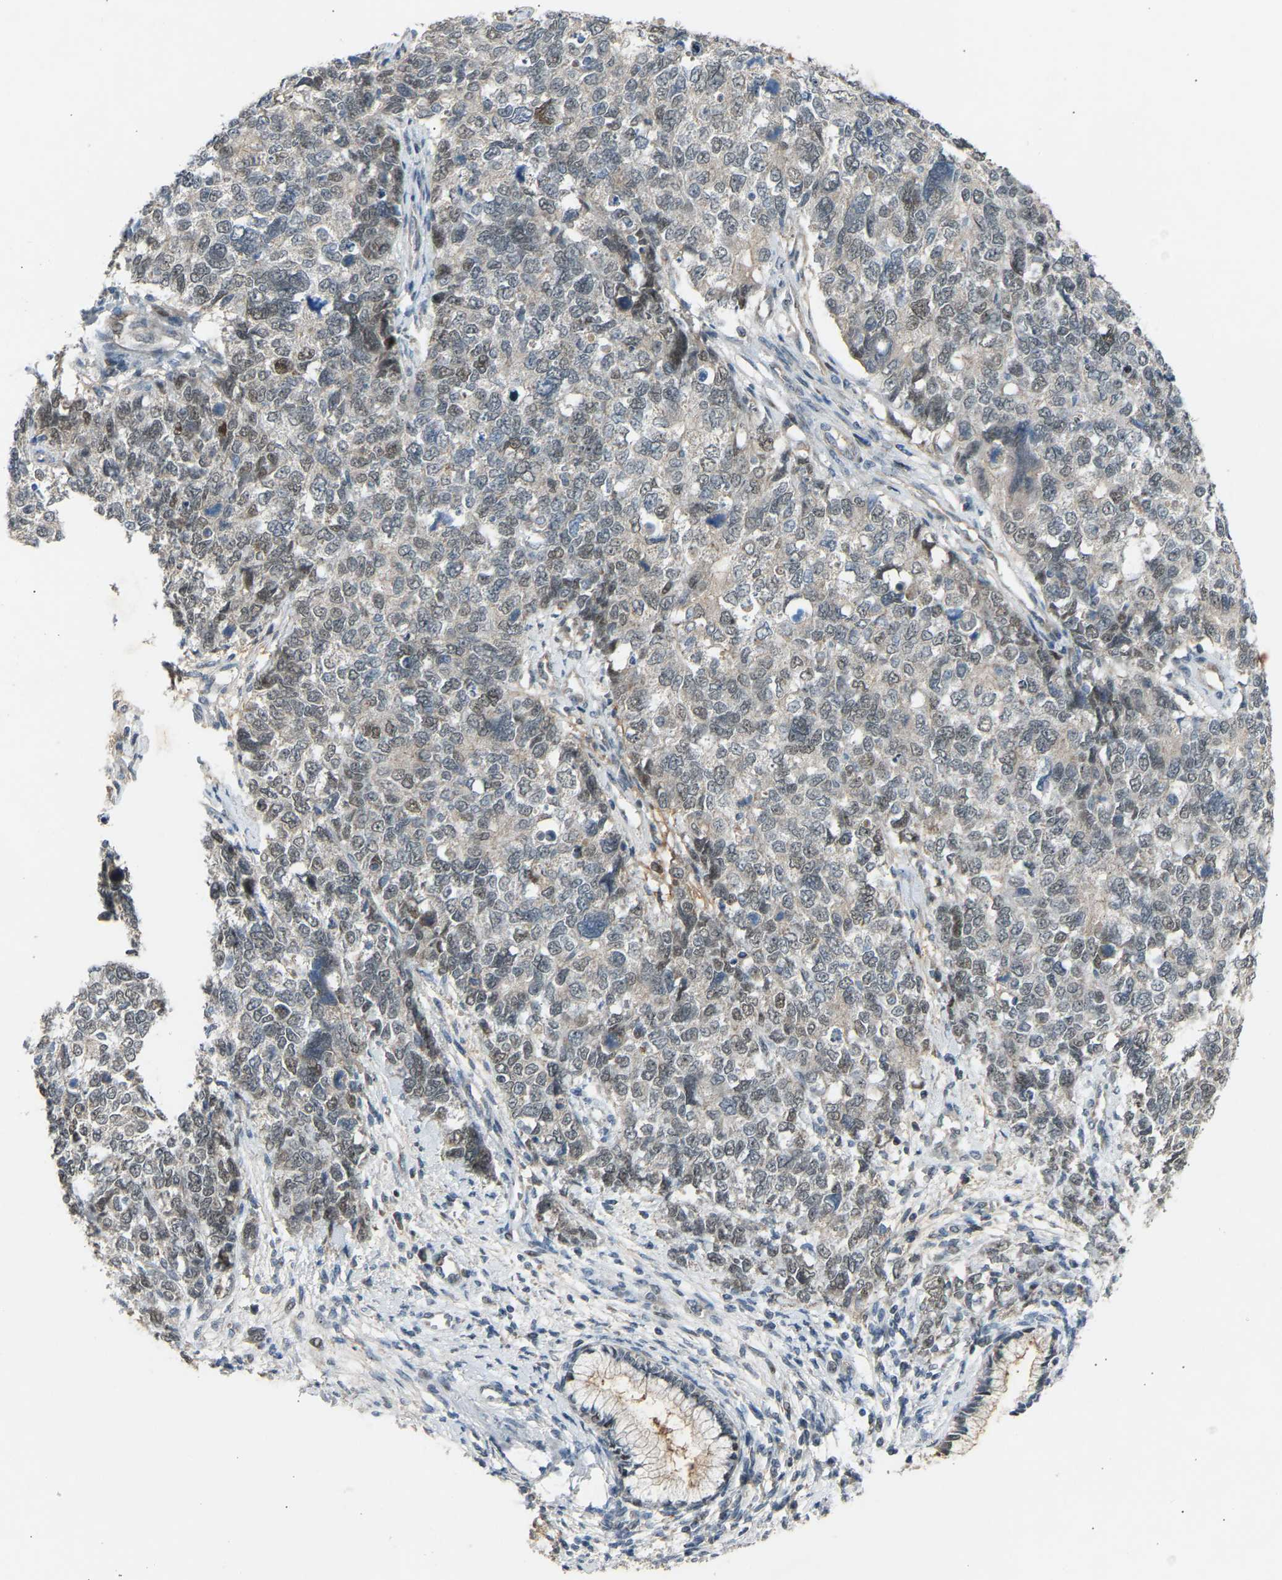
{"staining": {"intensity": "weak", "quantity": "<25%", "location": "nuclear"}, "tissue": "cervical cancer", "cell_type": "Tumor cells", "image_type": "cancer", "snomed": [{"axis": "morphology", "description": "Squamous cell carcinoma, NOS"}, {"axis": "topography", "description": "Cervix"}], "caption": "IHC micrograph of neoplastic tissue: squamous cell carcinoma (cervical) stained with DAB (3,3'-diaminobenzidine) reveals no significant protein staining in tumor cells.", "gene": "VPS41", "patient": {"sex": "female", "age": 63}}